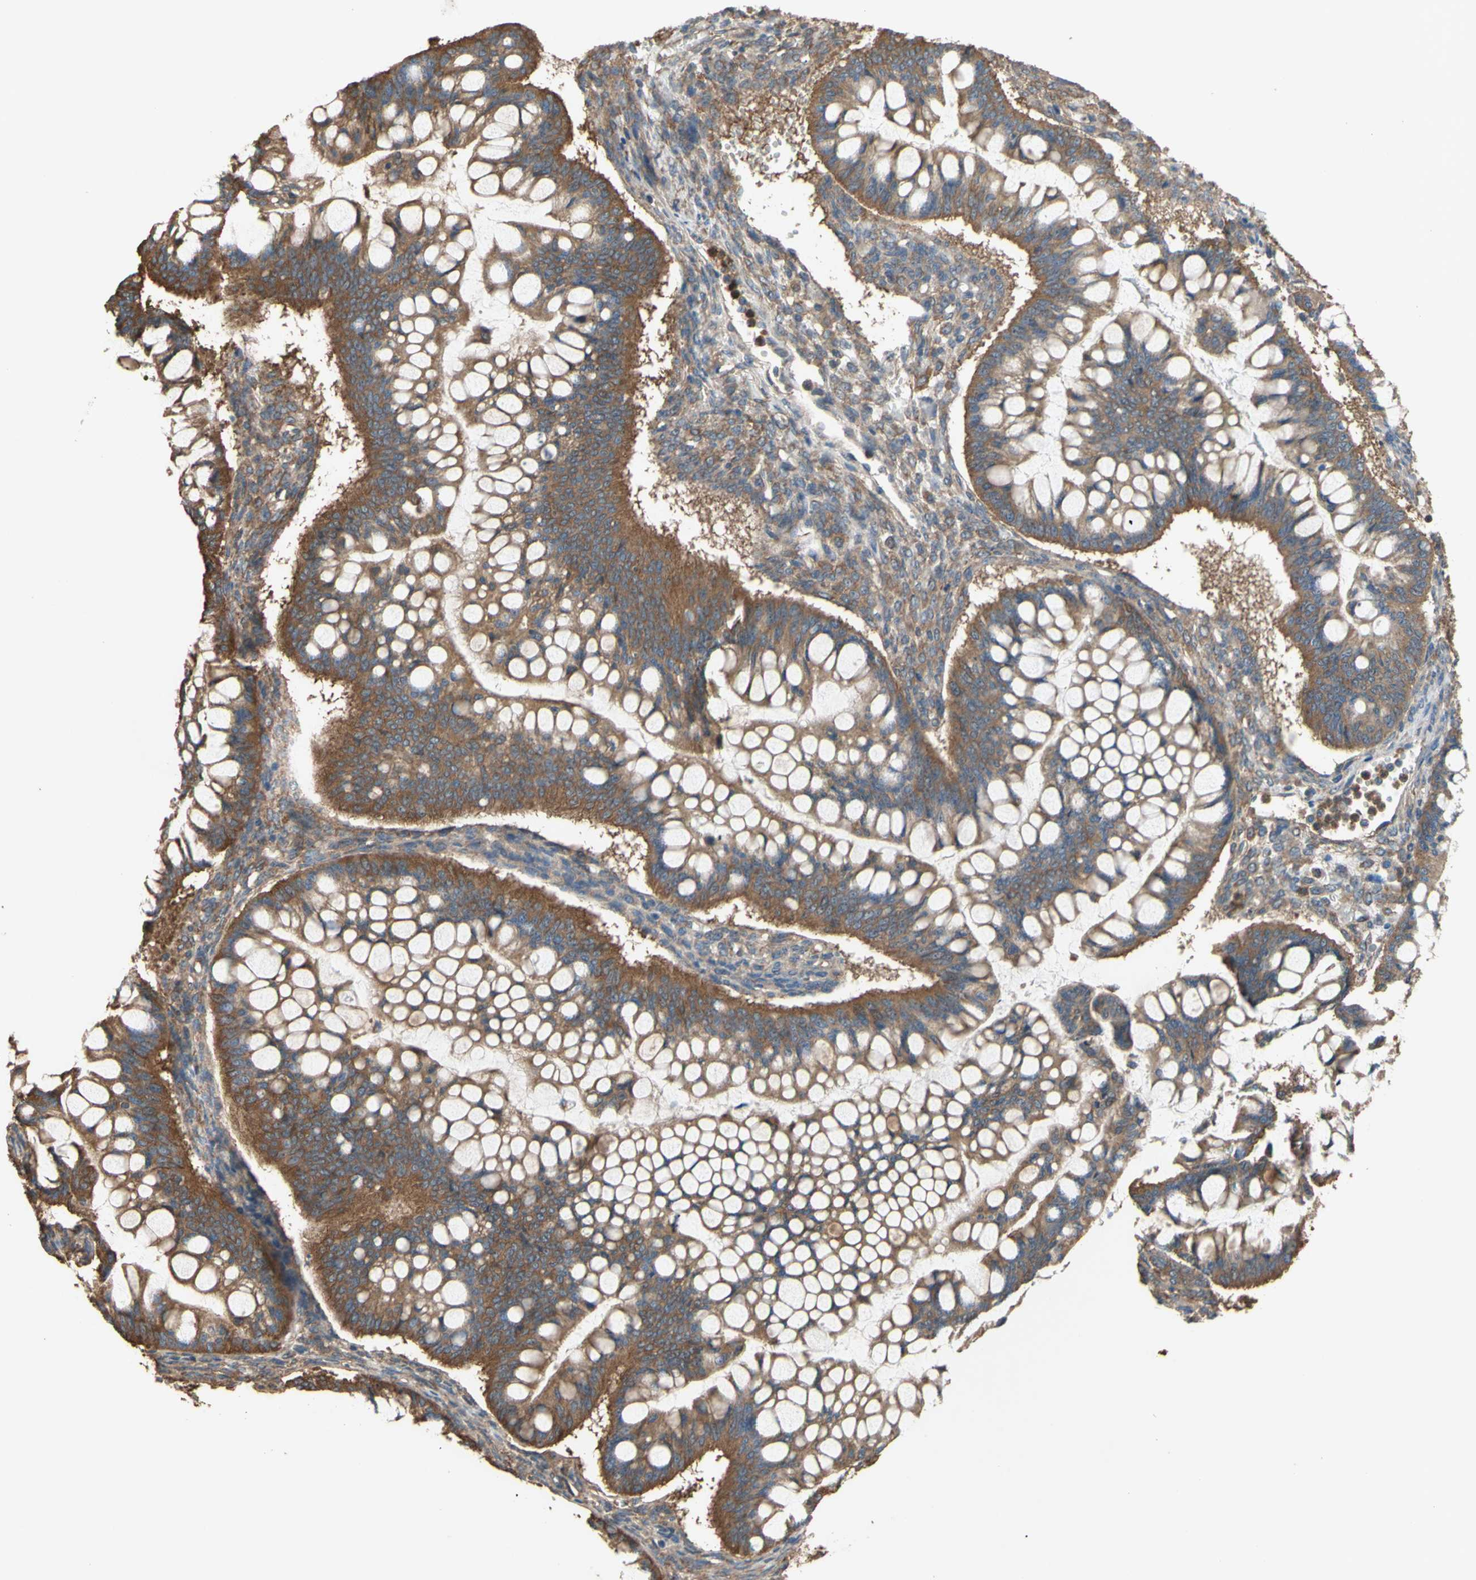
{"staining": {"intensity": "strong", "quantity": ">75%", "location": "cytoplasmic/membranous"}, "tissue": "ovarian cancer", "cell_type": "Tumor cells", "image_type": "cancer", "snomed": [{"axis": "morphology", "description": "Cystadenocarcinoma, mucinous, NOS"}, {"axis": "topography", "description": "Ovary"}], "caption": "A micrograph showing strong cytoplasmic/membranous staining in about >75% of tumor cells in ovarian mucinous cystadenocarcinoma, as visualized by brown immunohistochemical staining.", "gene": "CTTN", "patient": {"sex": "female", "age": 73}}